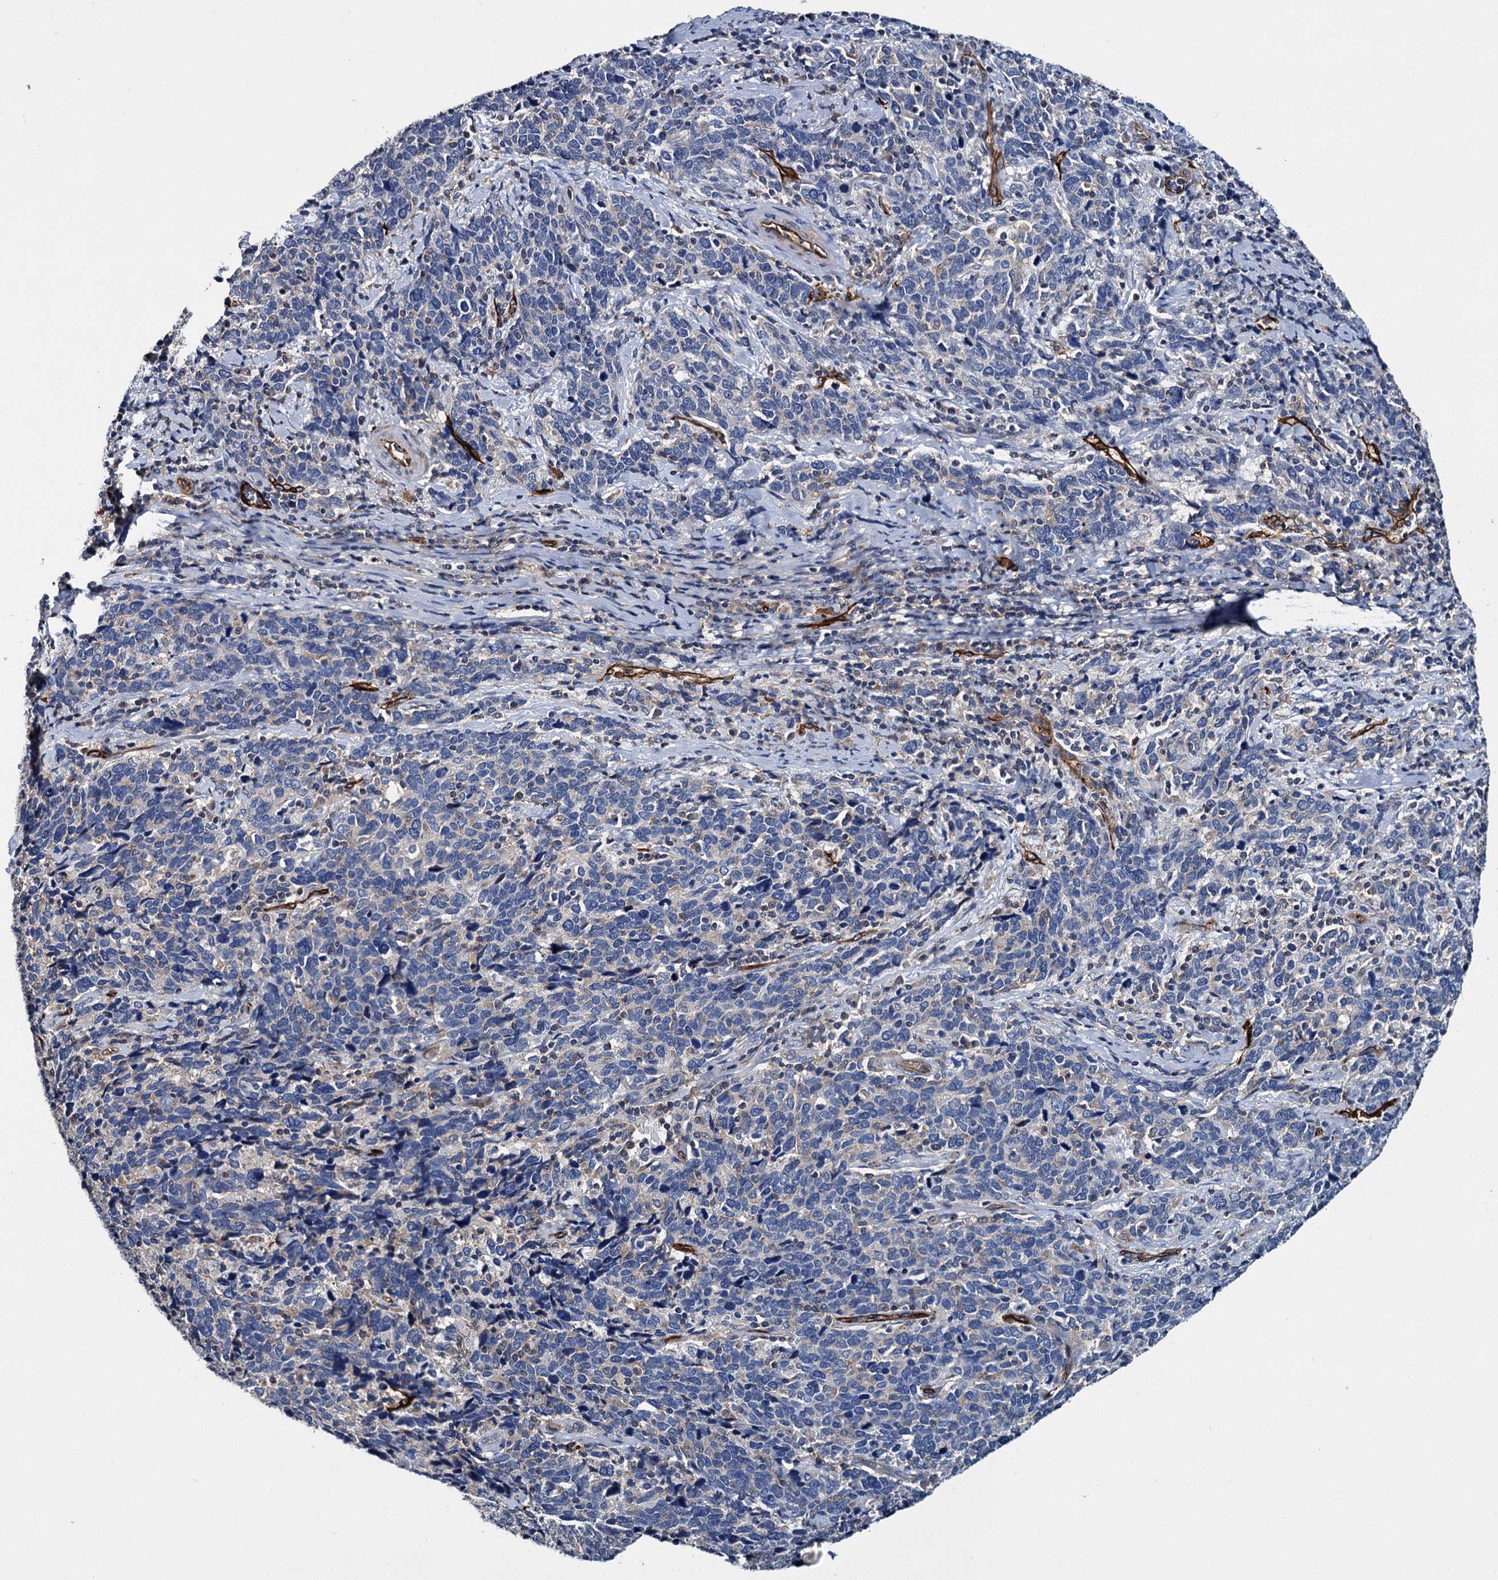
{"staining": {"intensity": "negative", "quantity": "none", "location": "none"}, "tissue": "cervical cancer", "cell_type": "Tumor cells", "image_type": "cancer", "snomed": [{"axis": "morphology", "description": "Squamous cell carcinoma, NOS"}, {"axis": "topography", "description": "Cervix"}], "caption": "Immunohistochemistry of cervical cancer exhibits no staining in tumor cells.", "gene": "CACNA1C", "patient": {"sex": "female", "age": 41}}